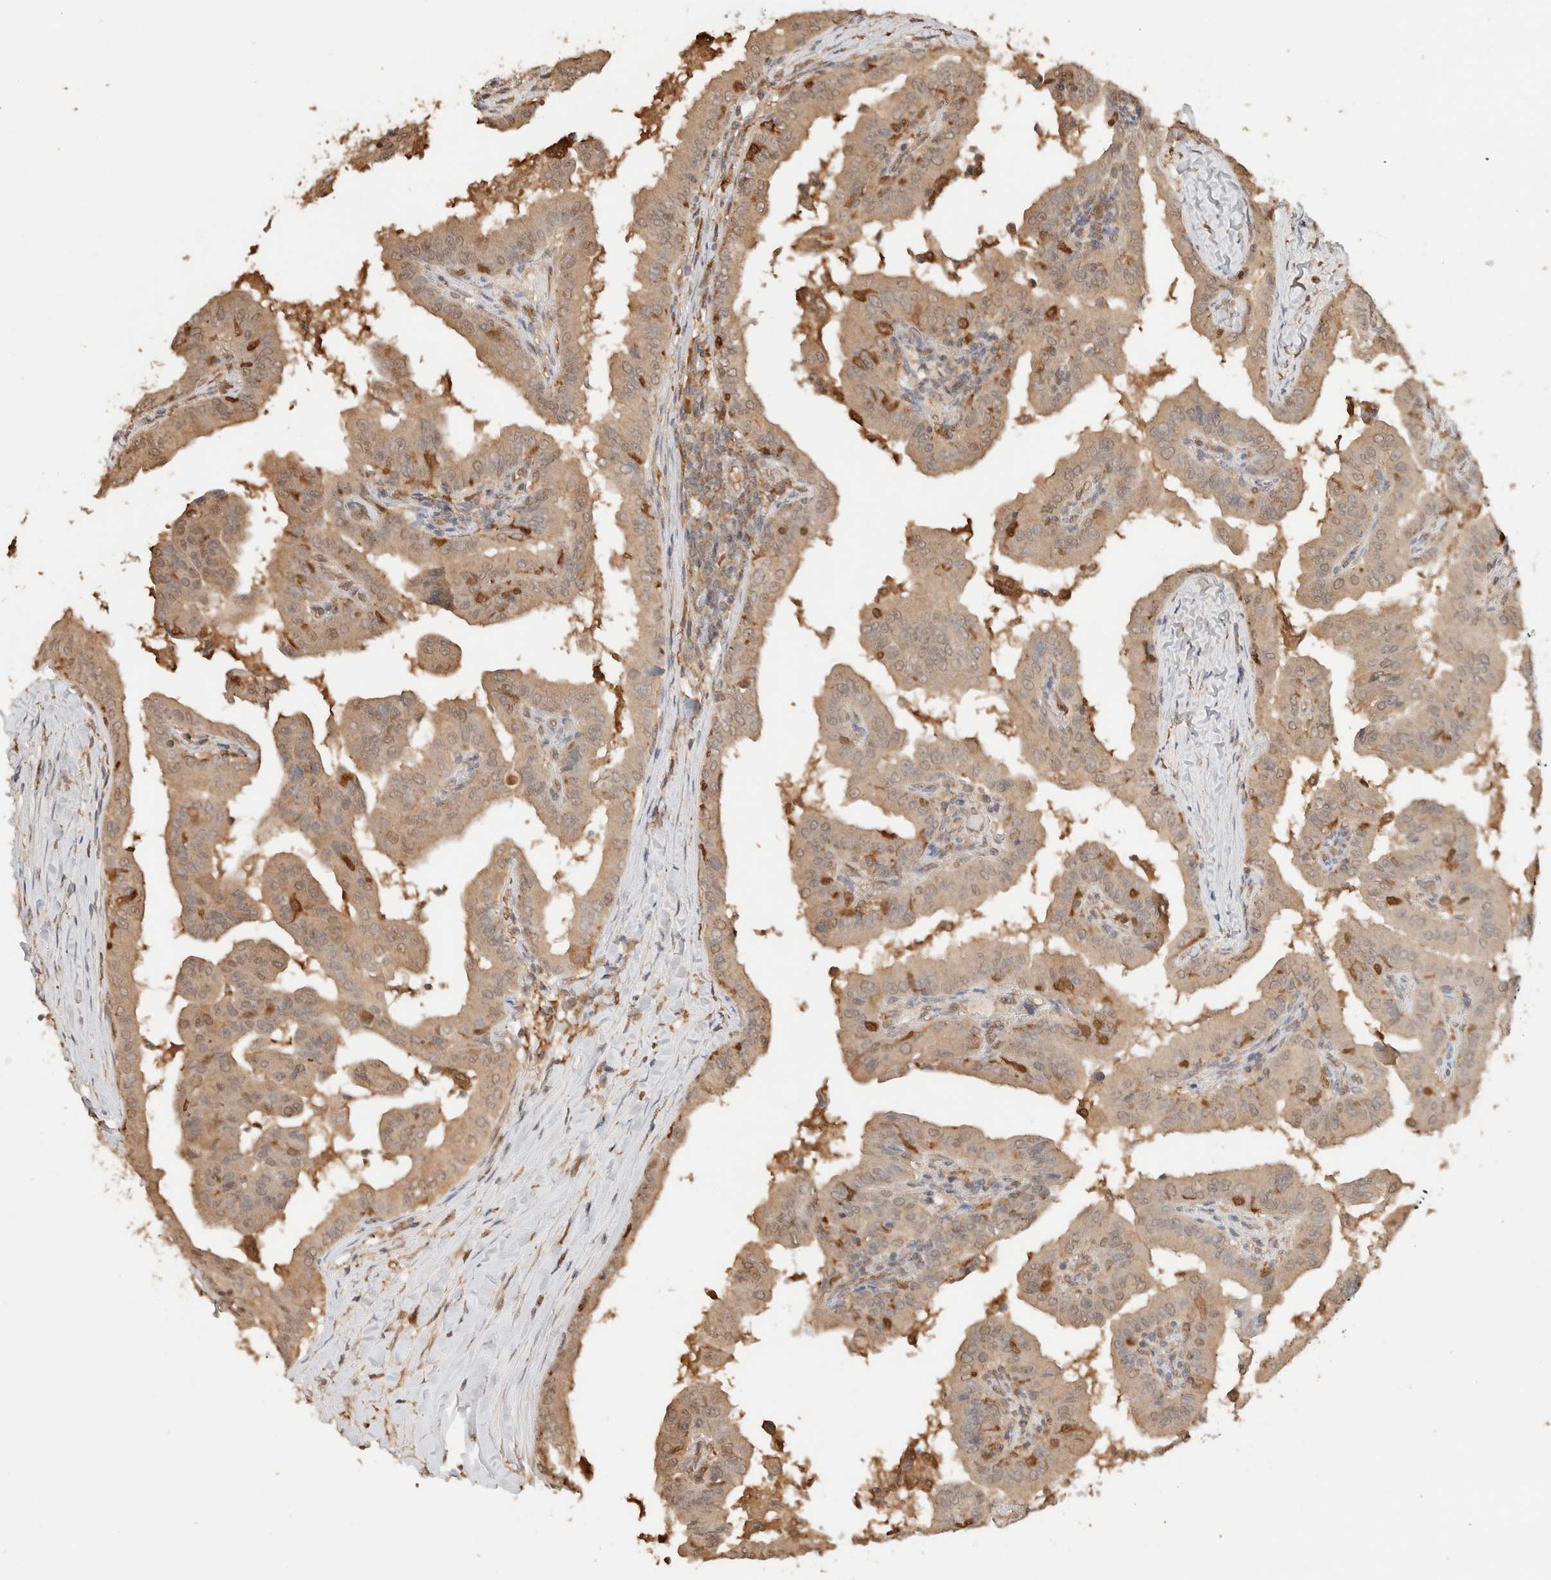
{"staining": {"intensity": "weak", "quantity": ">75%", "location": "cytoplasmic/membranous,nuclear"}, "tissue": "thyroid cancer", "cell_type": "Tumor cells", "image_type": "cancer", "snomed": [{"axis": "morphology", "description": "Papillary adenocarcinoma, NOS"}, {"axis": "topography", "description": "Thyroid gland"}], "caption": "A brown stain highlights weak cytoplasmic/membranous and nuclear staining of a protein in thyroid cancer tumor cells.", "gene": "YWHAH", "patient": {"sex": "male", "age": 33}}